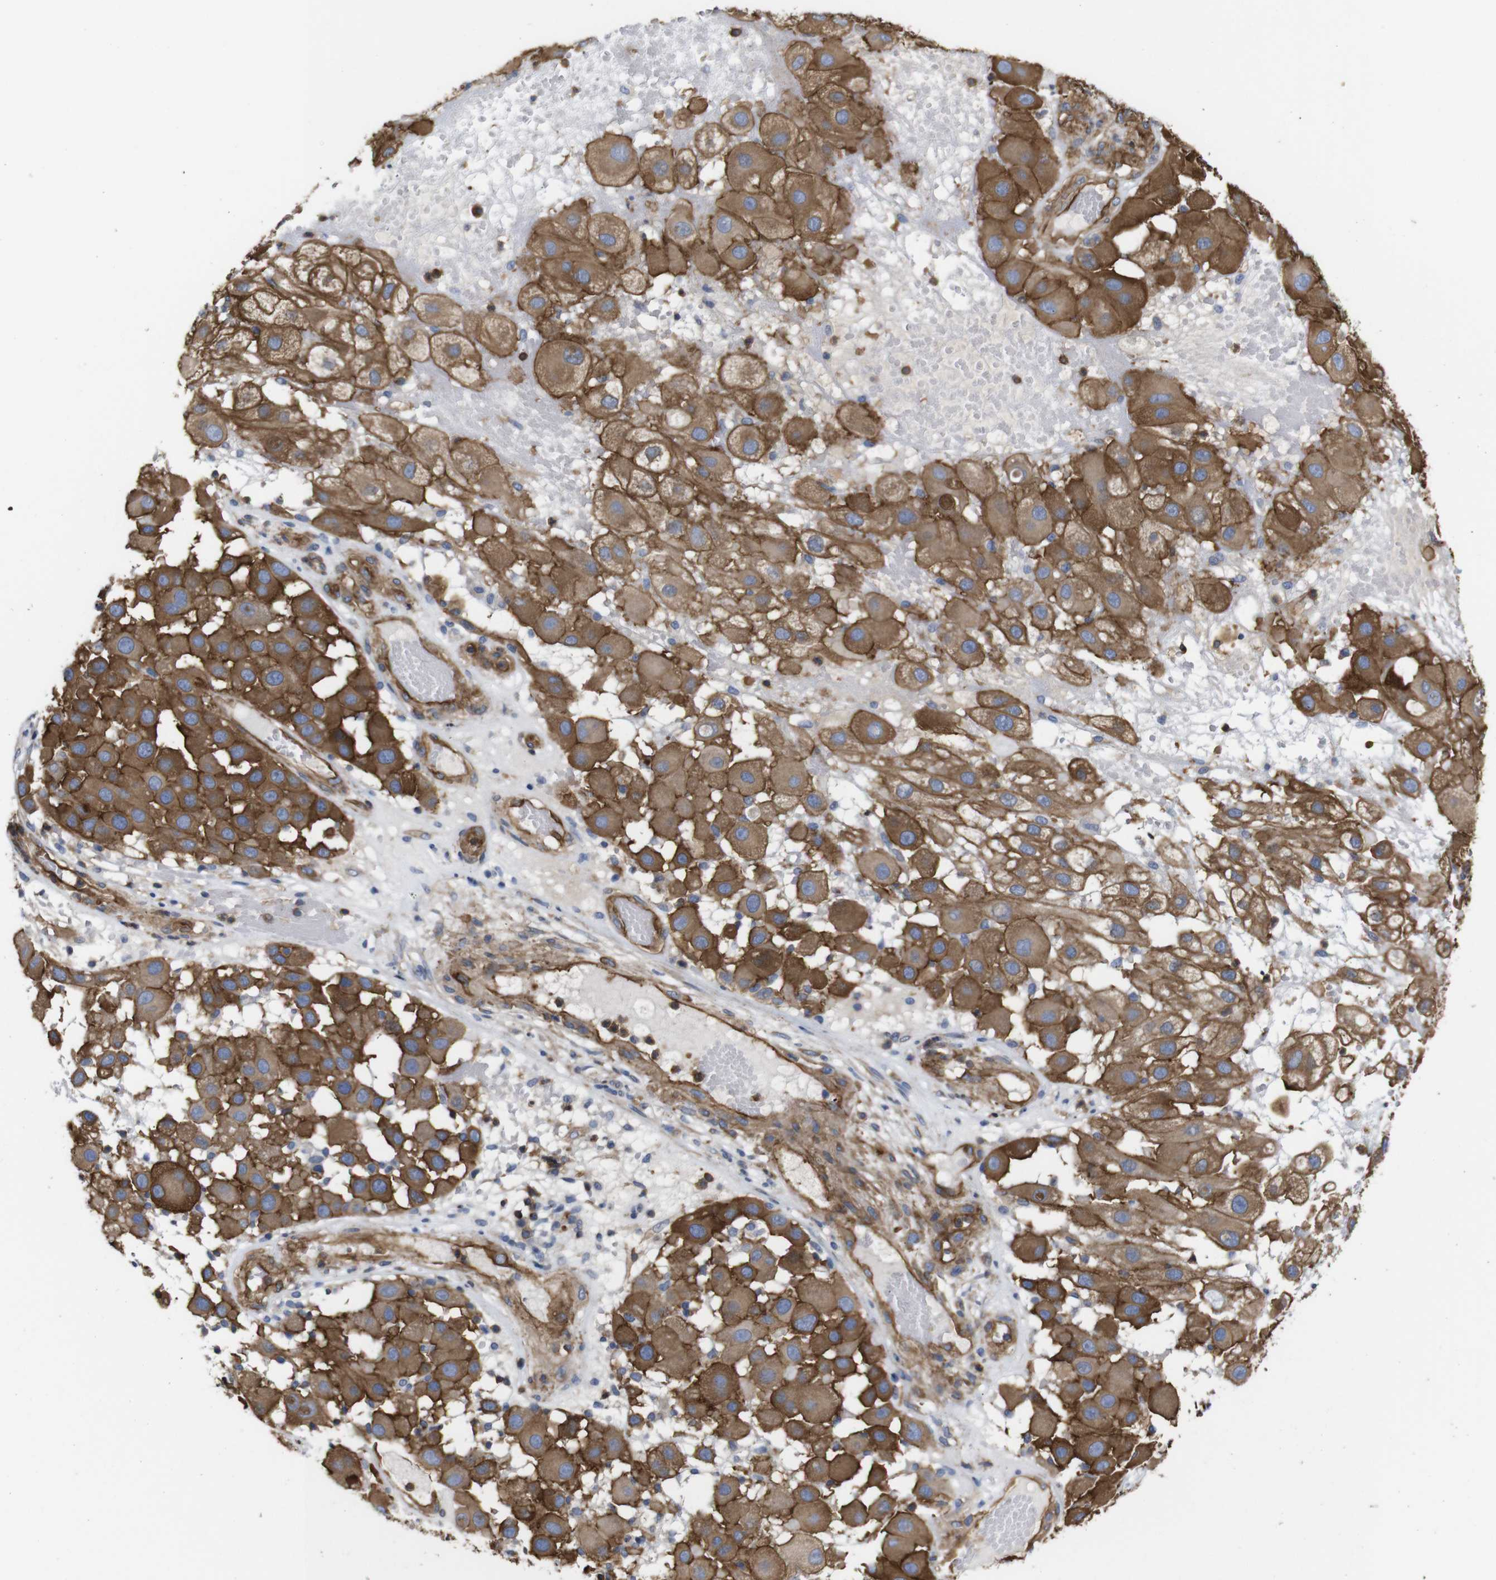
{"staining": {"intensity": "moderate", "quantity": ">75%", "location": "cytoplasmic/membranous"}, "tissue": "melanoma", "cell_type": "Tumor cells", "image_type": "cancer", "snomed": [{"axis": "morphology", "description": "Malignant melanoma, NOS"}, {"axis": "topography", "description": "Skin"}], "caption": "Brown immunohistochemical staining in human malignant melanoma displays moderate cytoplasmic/membranous staining in approximately >75% of tumor cells. (IHC, brightfield microscopy, high magnification).", "gene": "SPTBN1", "patient": {"sex": "female", "age": 81}}